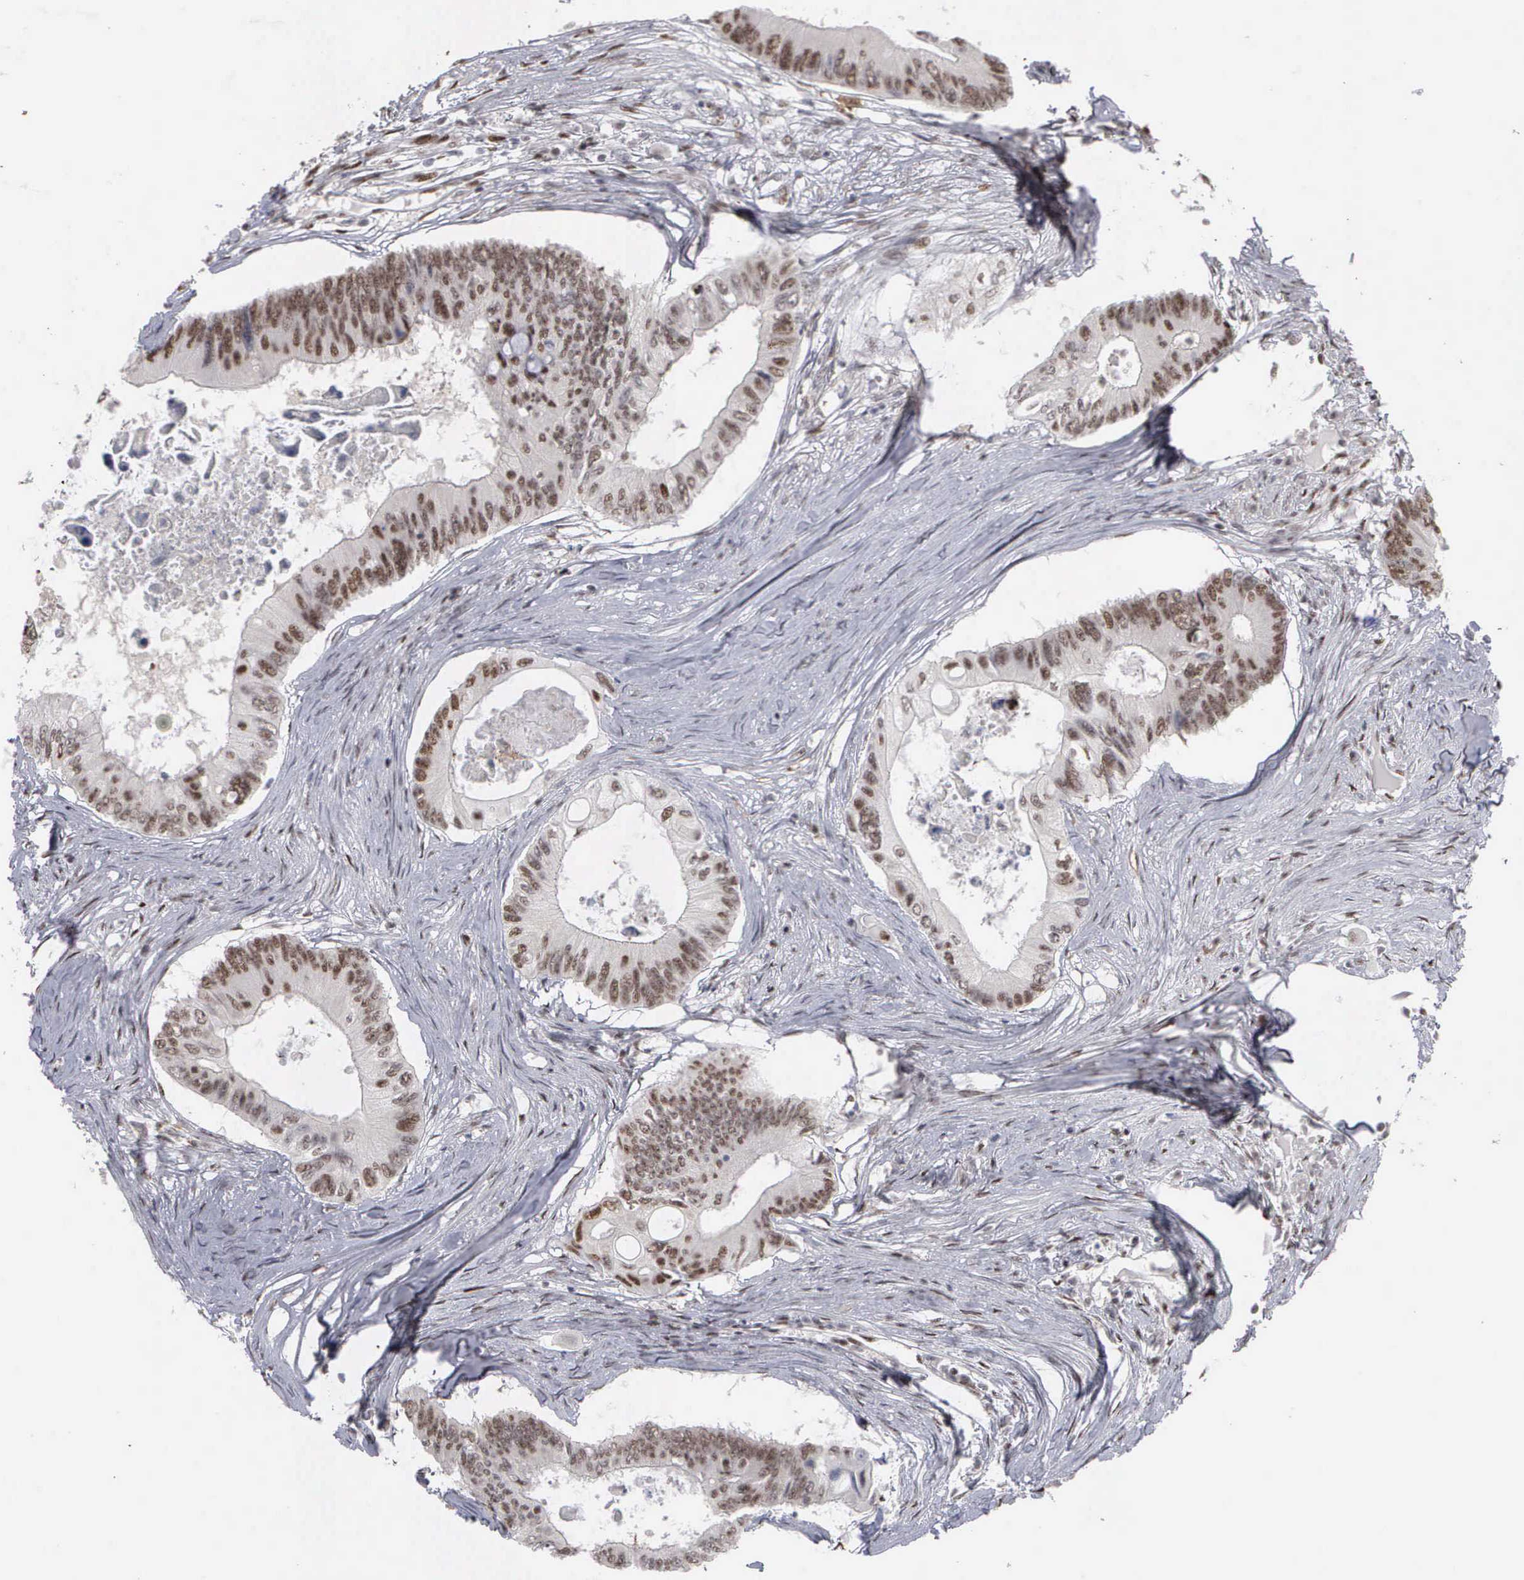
{"staining": {"intensity": "strong", "quantity": ">75%", "location": "nuclear"}, "tissue": "colorectal cancer", "cell_type": "Tumor cells", "image_type": "cancer", "snomed": [{"axis": "morphology", "description": "Adenocarcinoma, NOS"}, {"axis": "topography", "description": "Colon"}], "caption": "DAB (3,3'-diaminobenzidine) immunohistochemical staining of colorectal cancer (adenocarcinoma) exhibits strong nuclear protein positivity in approximately >75% of tumor cells. The staining was performed using DAB (3,3'-diaminobenzidine) to visualize the protein expression in brown, while the nuclei were stained in blue with hematoxylin (Magnification: 20x).", "gene": "KIAA0586", "patient": {"sex": "male", "age": 65}}